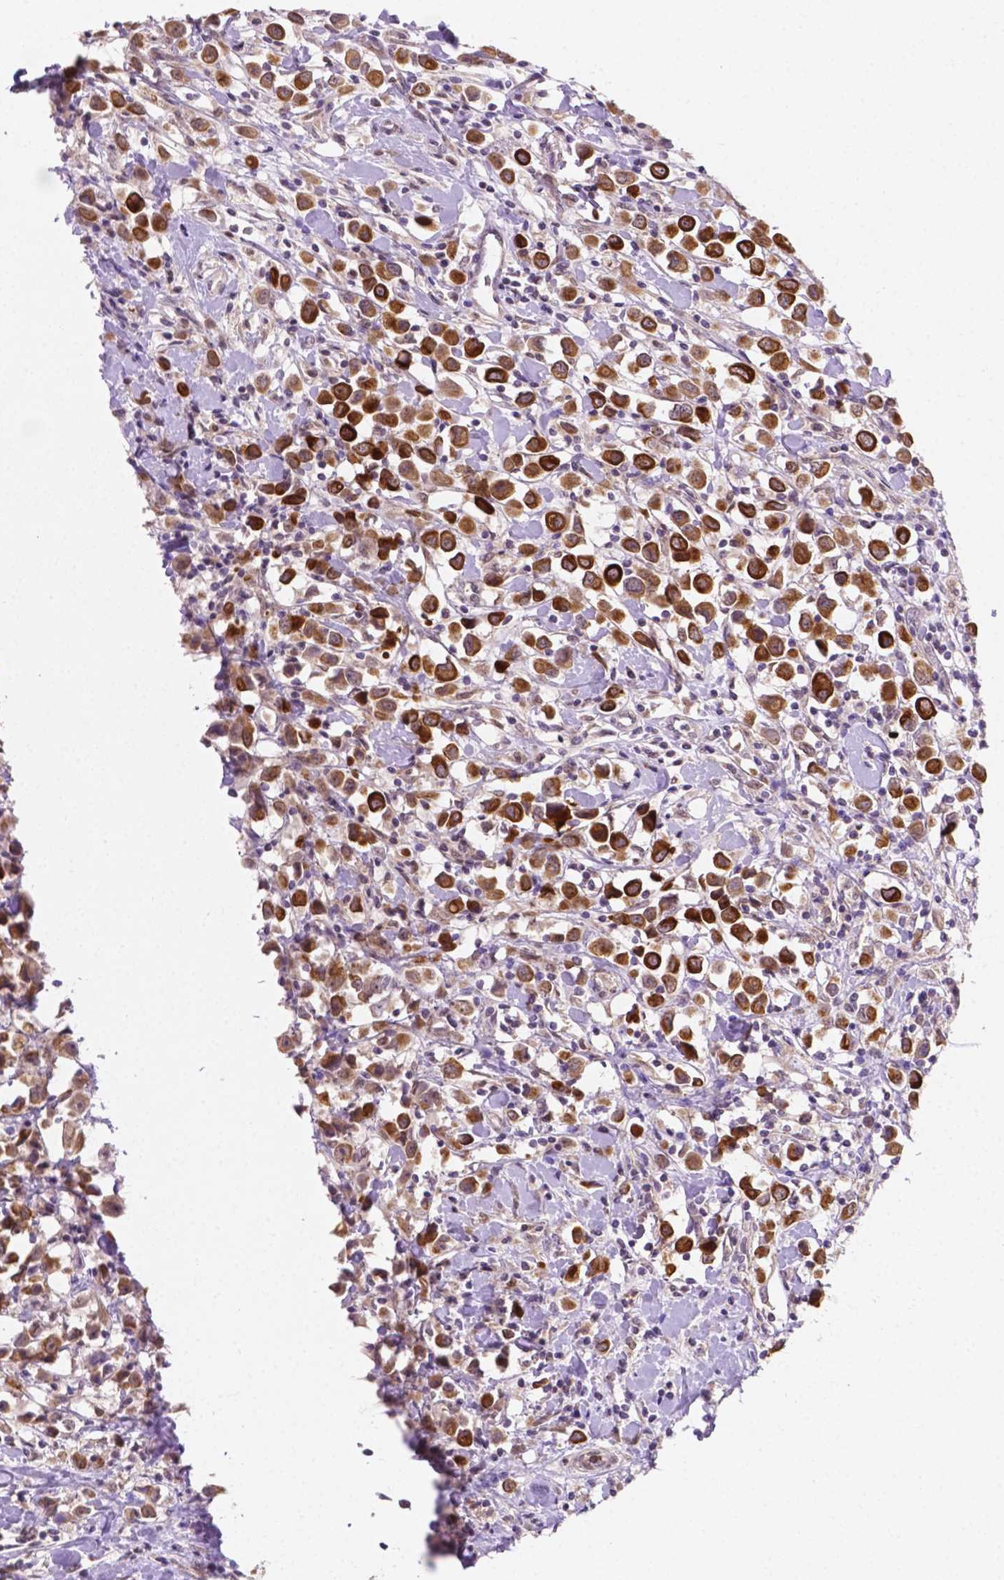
{"staining": {"intensity": "strong", "quantity": "25%-75%", "location": "cytoplasmic/membranous"}, "tissue": "breast cancer", "cell_type": "Tumor cells", "image_type": "cancer", "snomed": [{"axis": "morphology", "description": "Duct carcinoma"}, {"axis": "topography", "description": "Breast"}], "caption": "Immunohistochemical staining of human breast cancer (invasive ductal carcinoma) demonstrates strong cytoplasmic/membranous protein staining in about 25%-75% of tumor cells.", "gene": "SHLD3", "patient": {"sex": "female", "age": 61}}